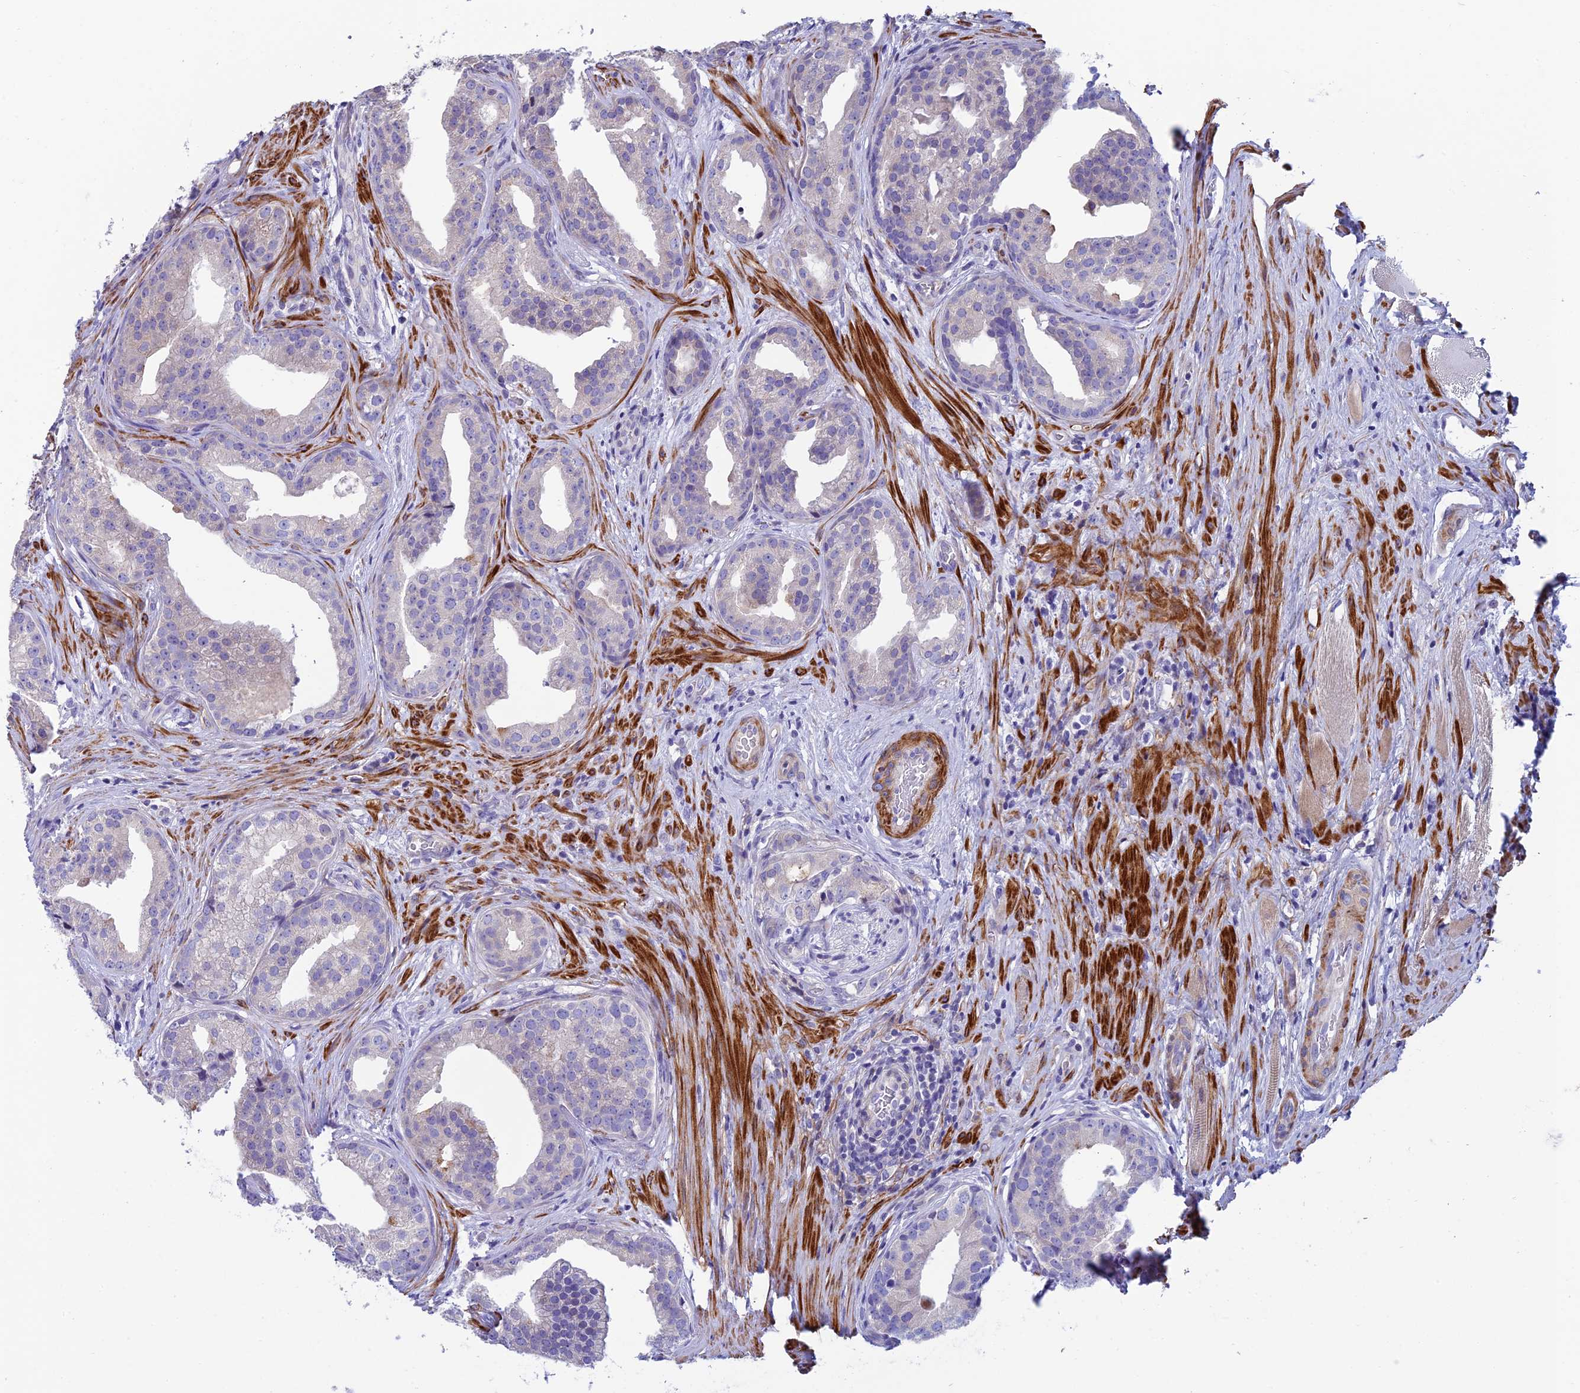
{"staining": {"intensity": "negative", "quantity": "none", "location": "none"}, "tissue": "prostate cancer", "cell_type": "Tumor cells", "image_type": "cancer", "snomed": [{"axis": "morphology", "description": "Adenocarcinoma, Low grade"}, {"axis": "topography", "description": "Prostate"}], "caption": "Immunohistochemical staining of human prostate cancer displays no significant positivity in tumor cells.", "gene": "FAM178B", "patient": {"sex": "male", "age": 71}}